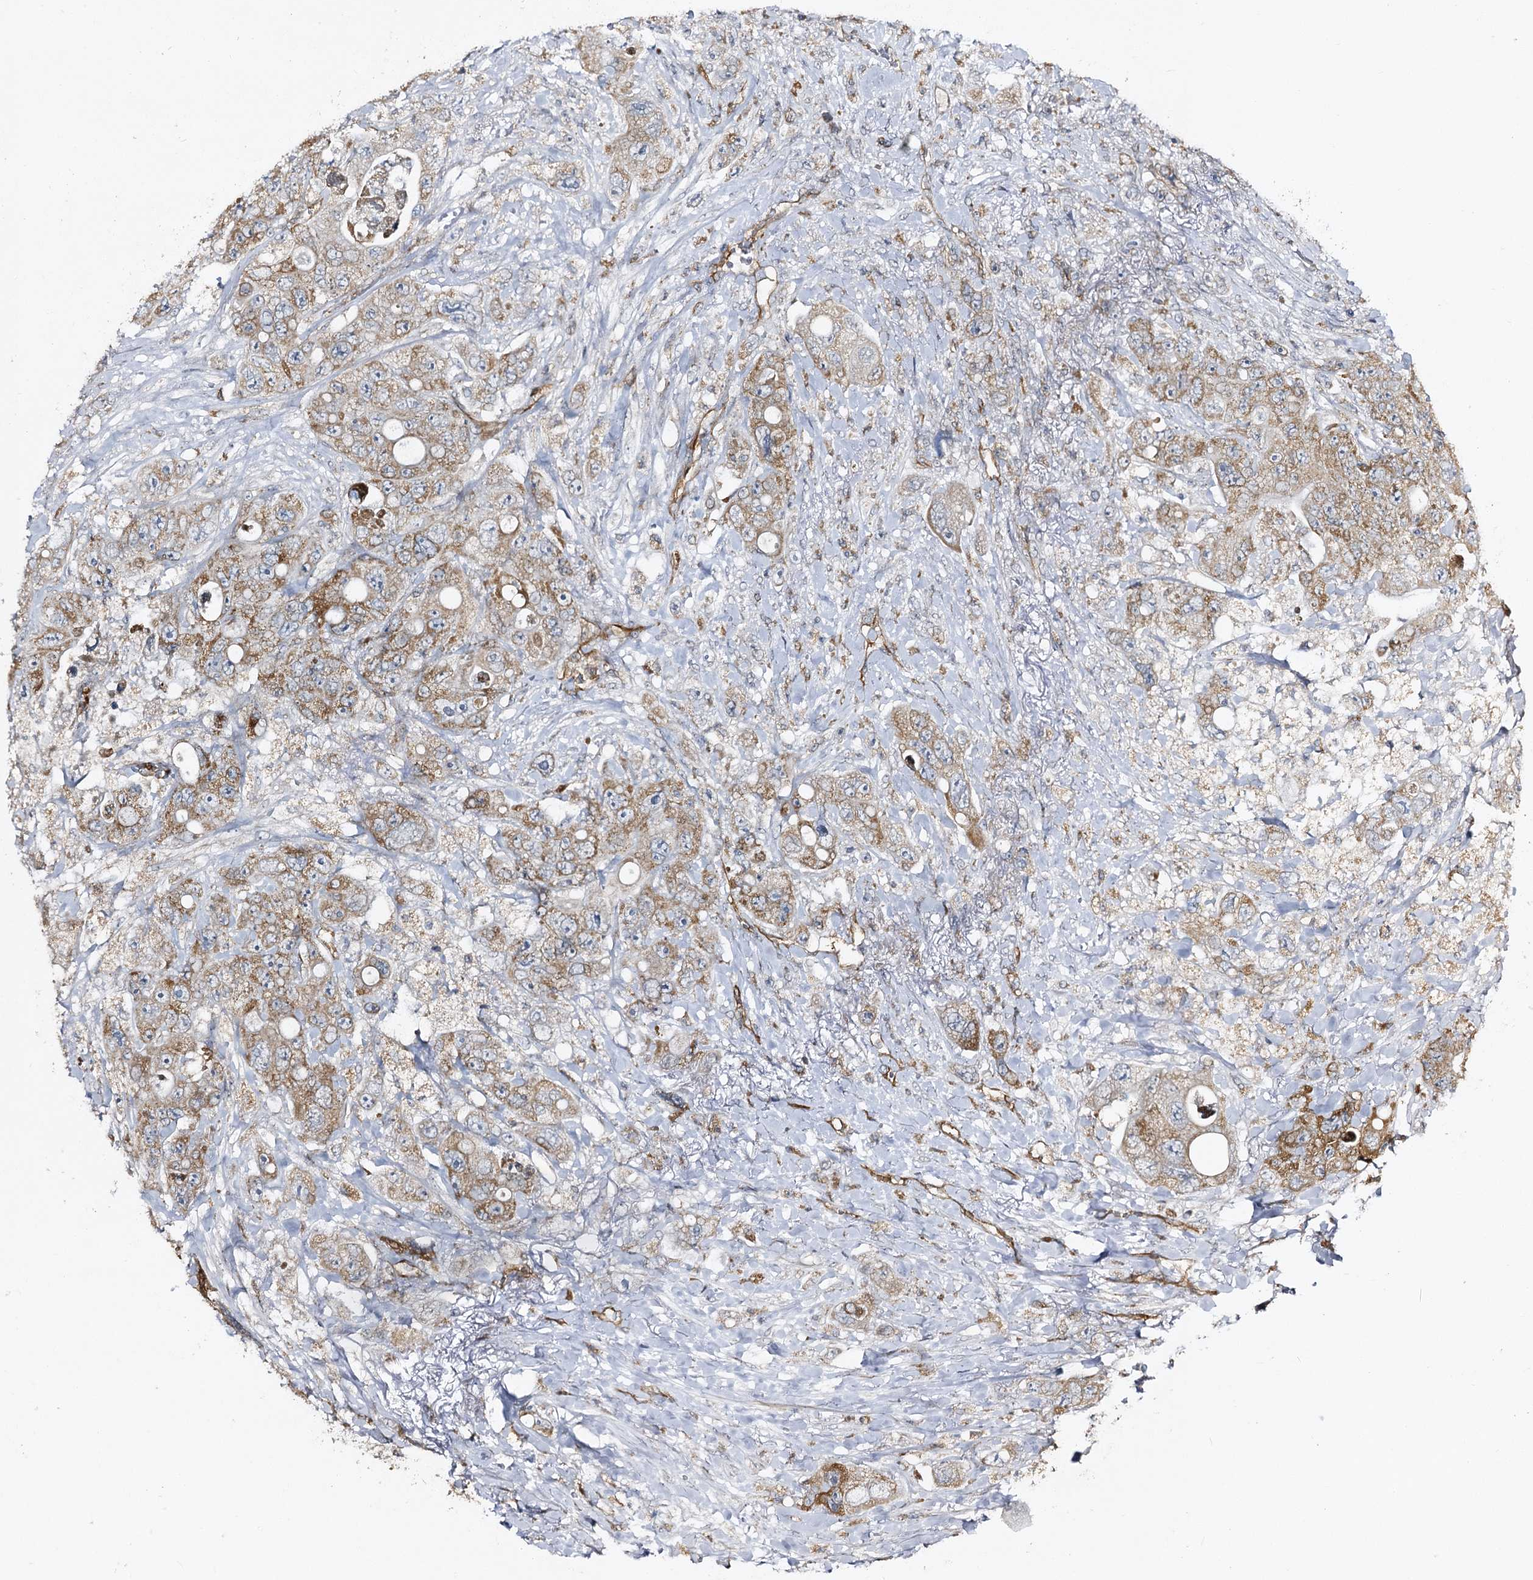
{"staining": {"intensity": "moderate", "quantity": ">75%", "location": "cytoplasmic/membranous"}, "tissue": "colorectal cancer", "cell_type": "Tumor cells", "image_type": "cancer", "snomed": [{"axis": "morphology", "description": "Adenocarcinoma, NOS"}, {"axis": "topography", "description": "Colon"}], "caption": "An immunohistochemistry photomicrograph of neoplastic tissue is shown. Protein staining in brown labels moderate cytoplasmic/membranous positivity in colorectal adenocarcinoma within tumor cells. The staining was performed using DAB to visualize the protein expression in brown, while the nuclei were stained in blue with hematoxylin (Magnification: 20x).", "gene": "CBR4", "patient": {"sex": "female", "age": 46}}